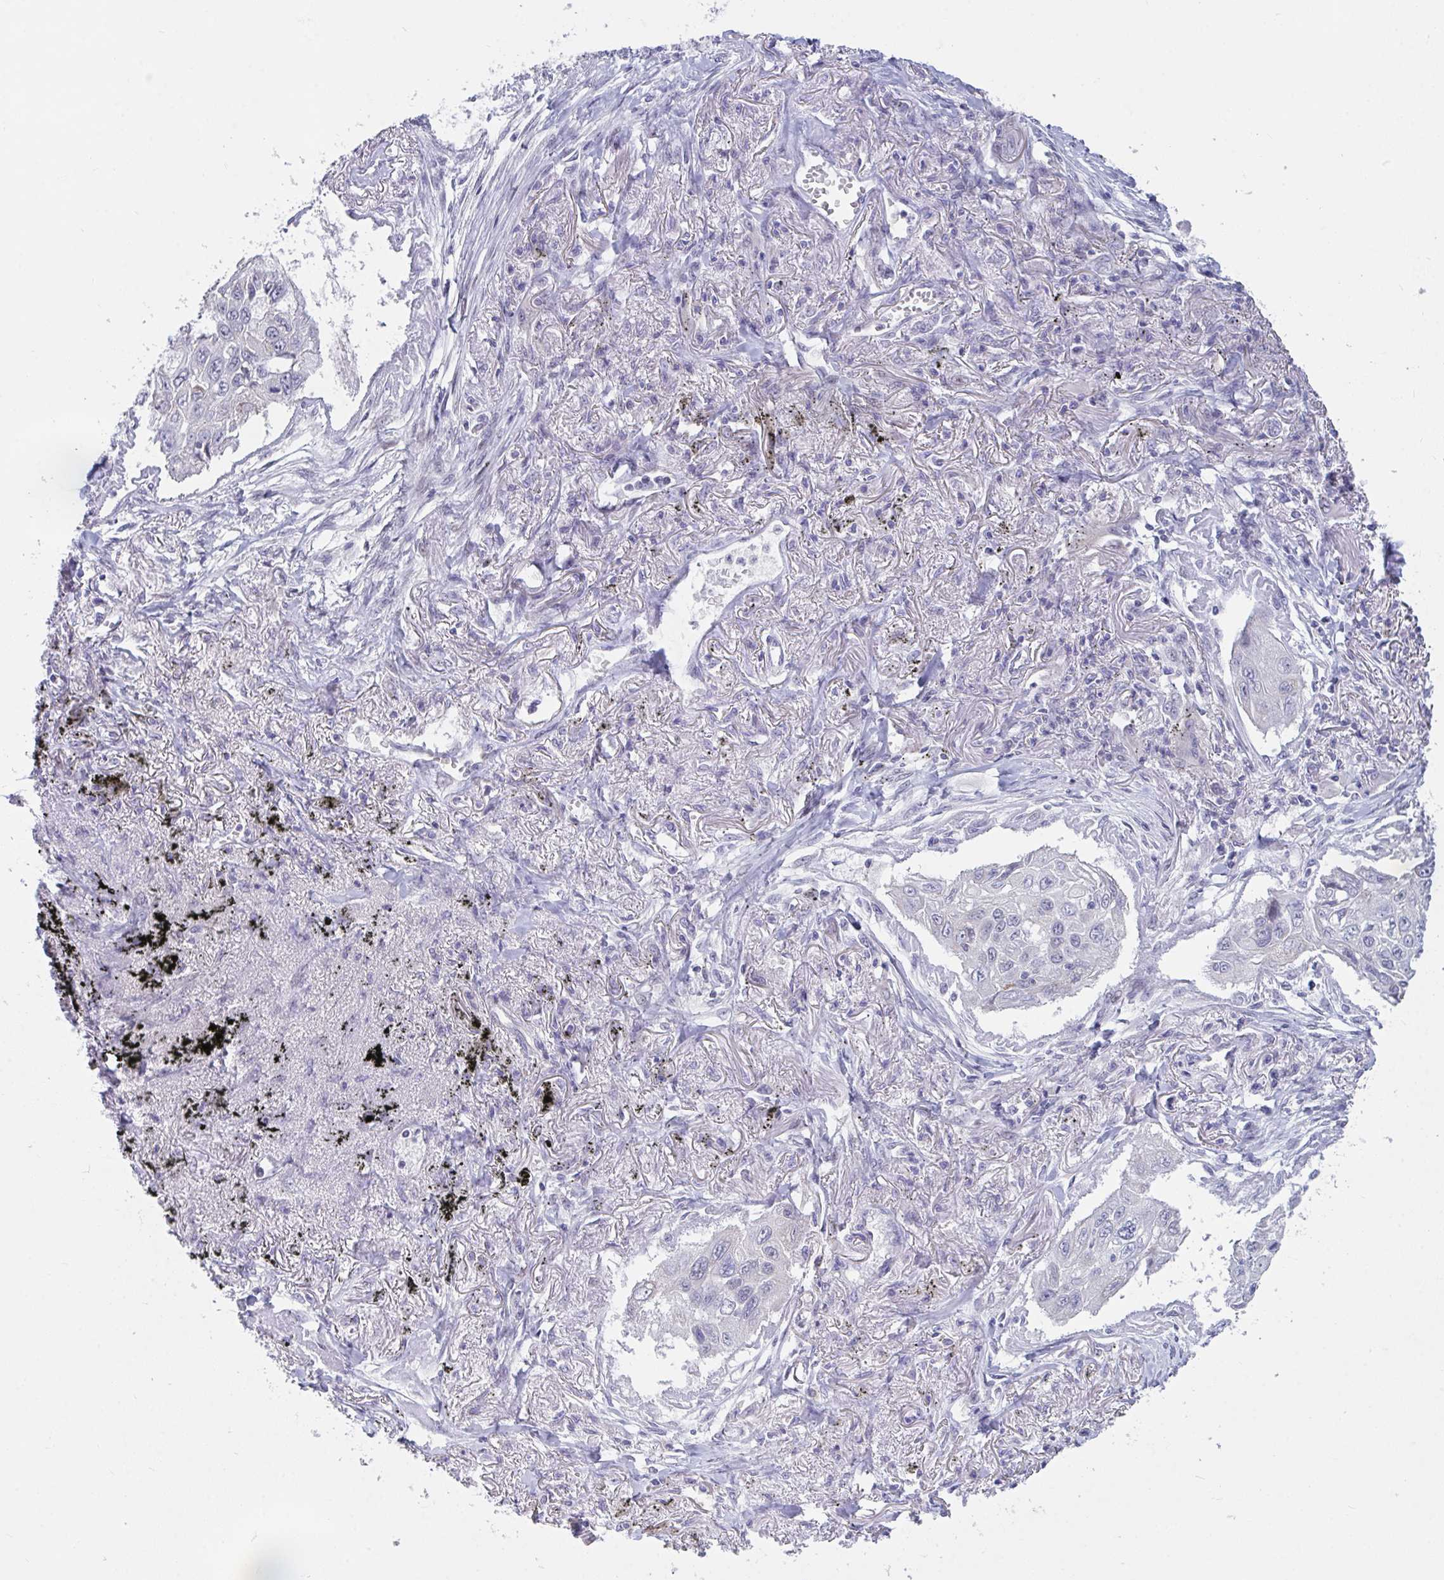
{"staining": {"intensity": "negative", "quantity": "none", "location": "none"}, "tissue": "lung cancer", "cell_type": "Tumor cells", "image_type": "cancer", "snomed": [{"axis": "morphology", "description": "Squamous cell carcinoma, NOS"}, {"axis": "topography", "description": "Lung"}], "caption": "Immunohistochemistry micrograph of neoplastic tissue: lung cancer stained with DAB (3,3'-diaminobenzidine) reveals no significant protein staining in tumor cells.", "gene": "FAM156B", "patient": {"sex": "male", "age": 75}}